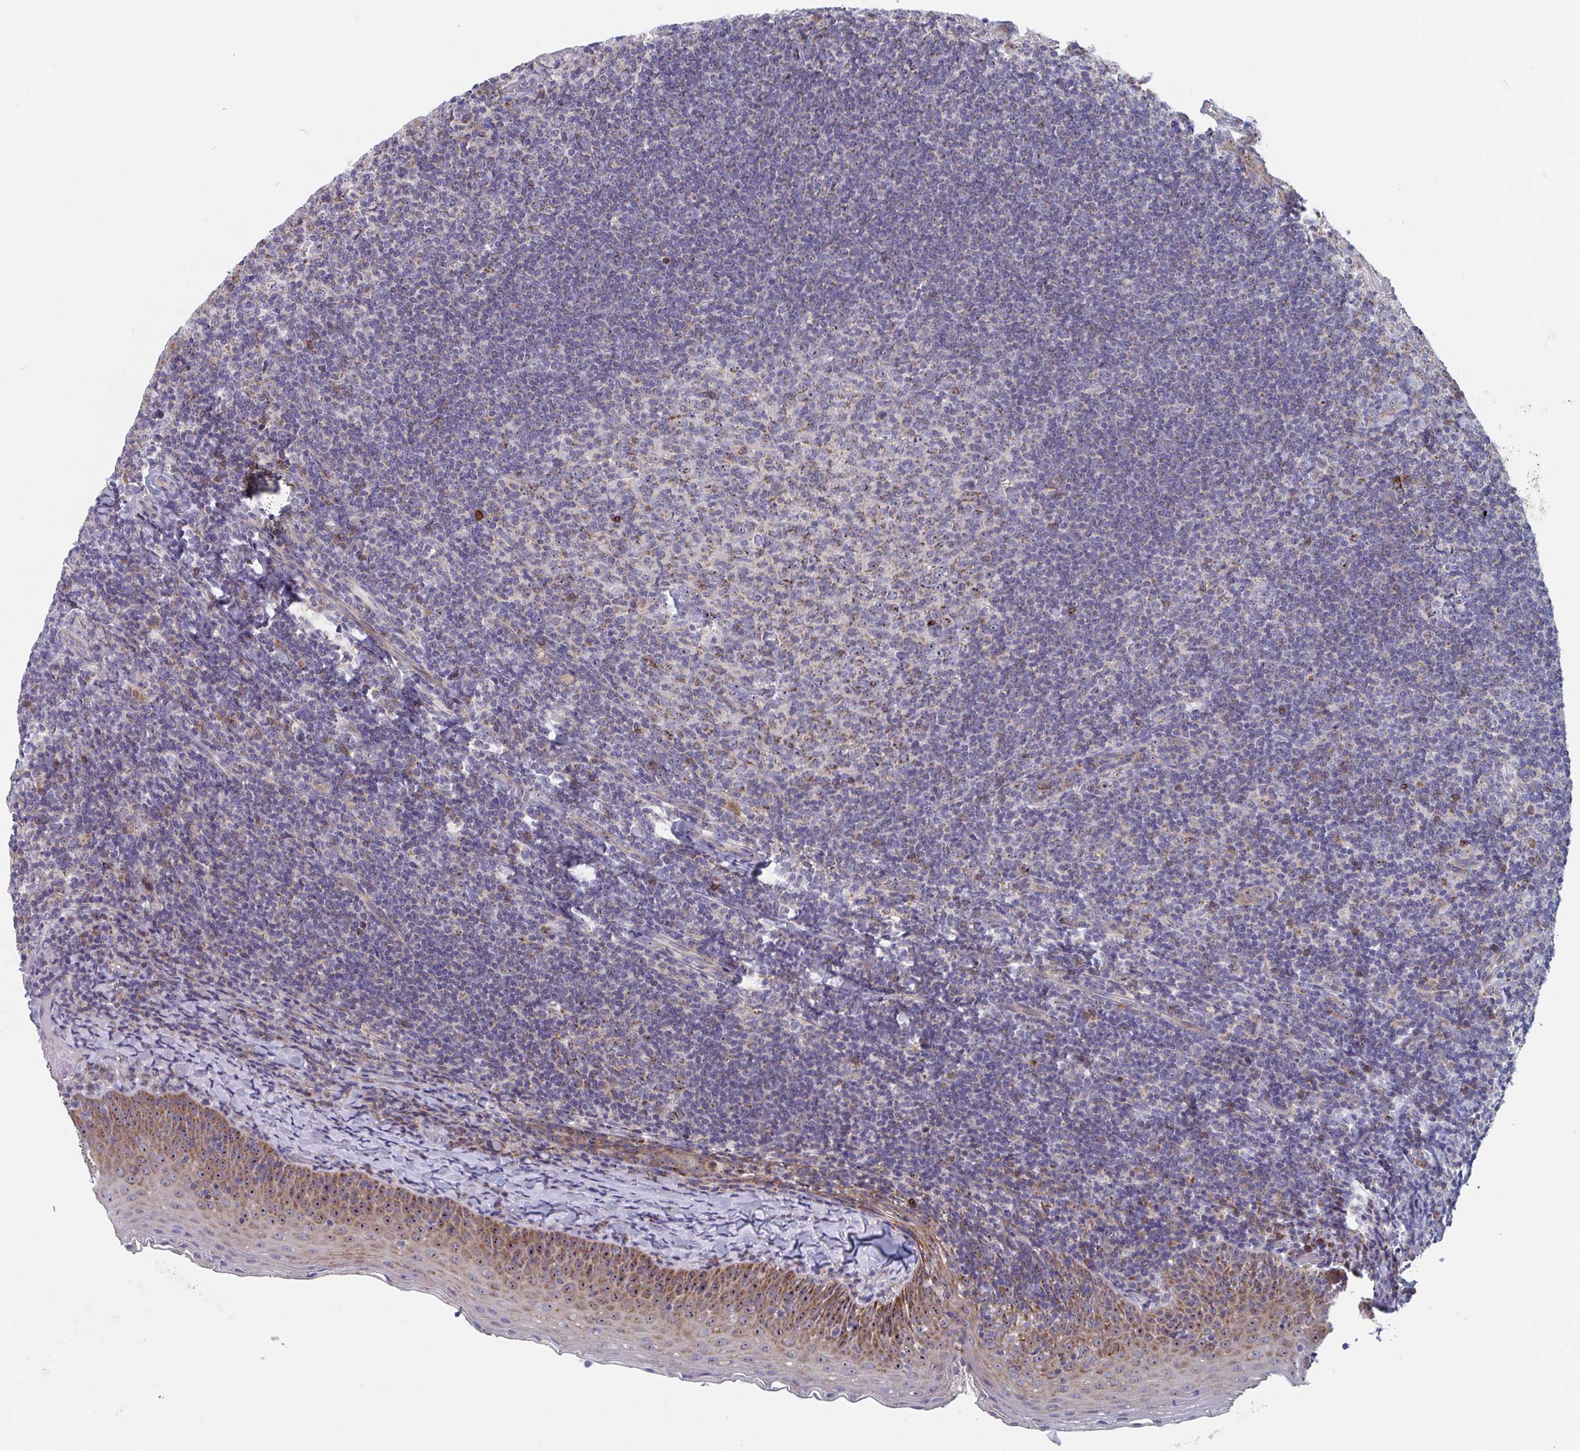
{"staining": {"intensity": "moderate", "quantity": "25%-75%", "location": "cytoplasmic/membranous,nuclear"}, "tissue": "tonsil", "cell_type": "Germinal center cells", "image_type": "normal", "snomed": [{"axis": "morphology", "description": "Normal tissue, NOS"}, {"axis": "topography", "description": "Tonsil"}], "caption": "A high-resolution photomicrograph shows immunohistochemistry (IHC) staining of normal tonsil, which demonstrates moderate cytoplasmic/membranous,nuclear staining in approximately 25%-75% of germinal center cells.", "gene": "MRPL53", "patient": {"sex": "female", "age": 10}}